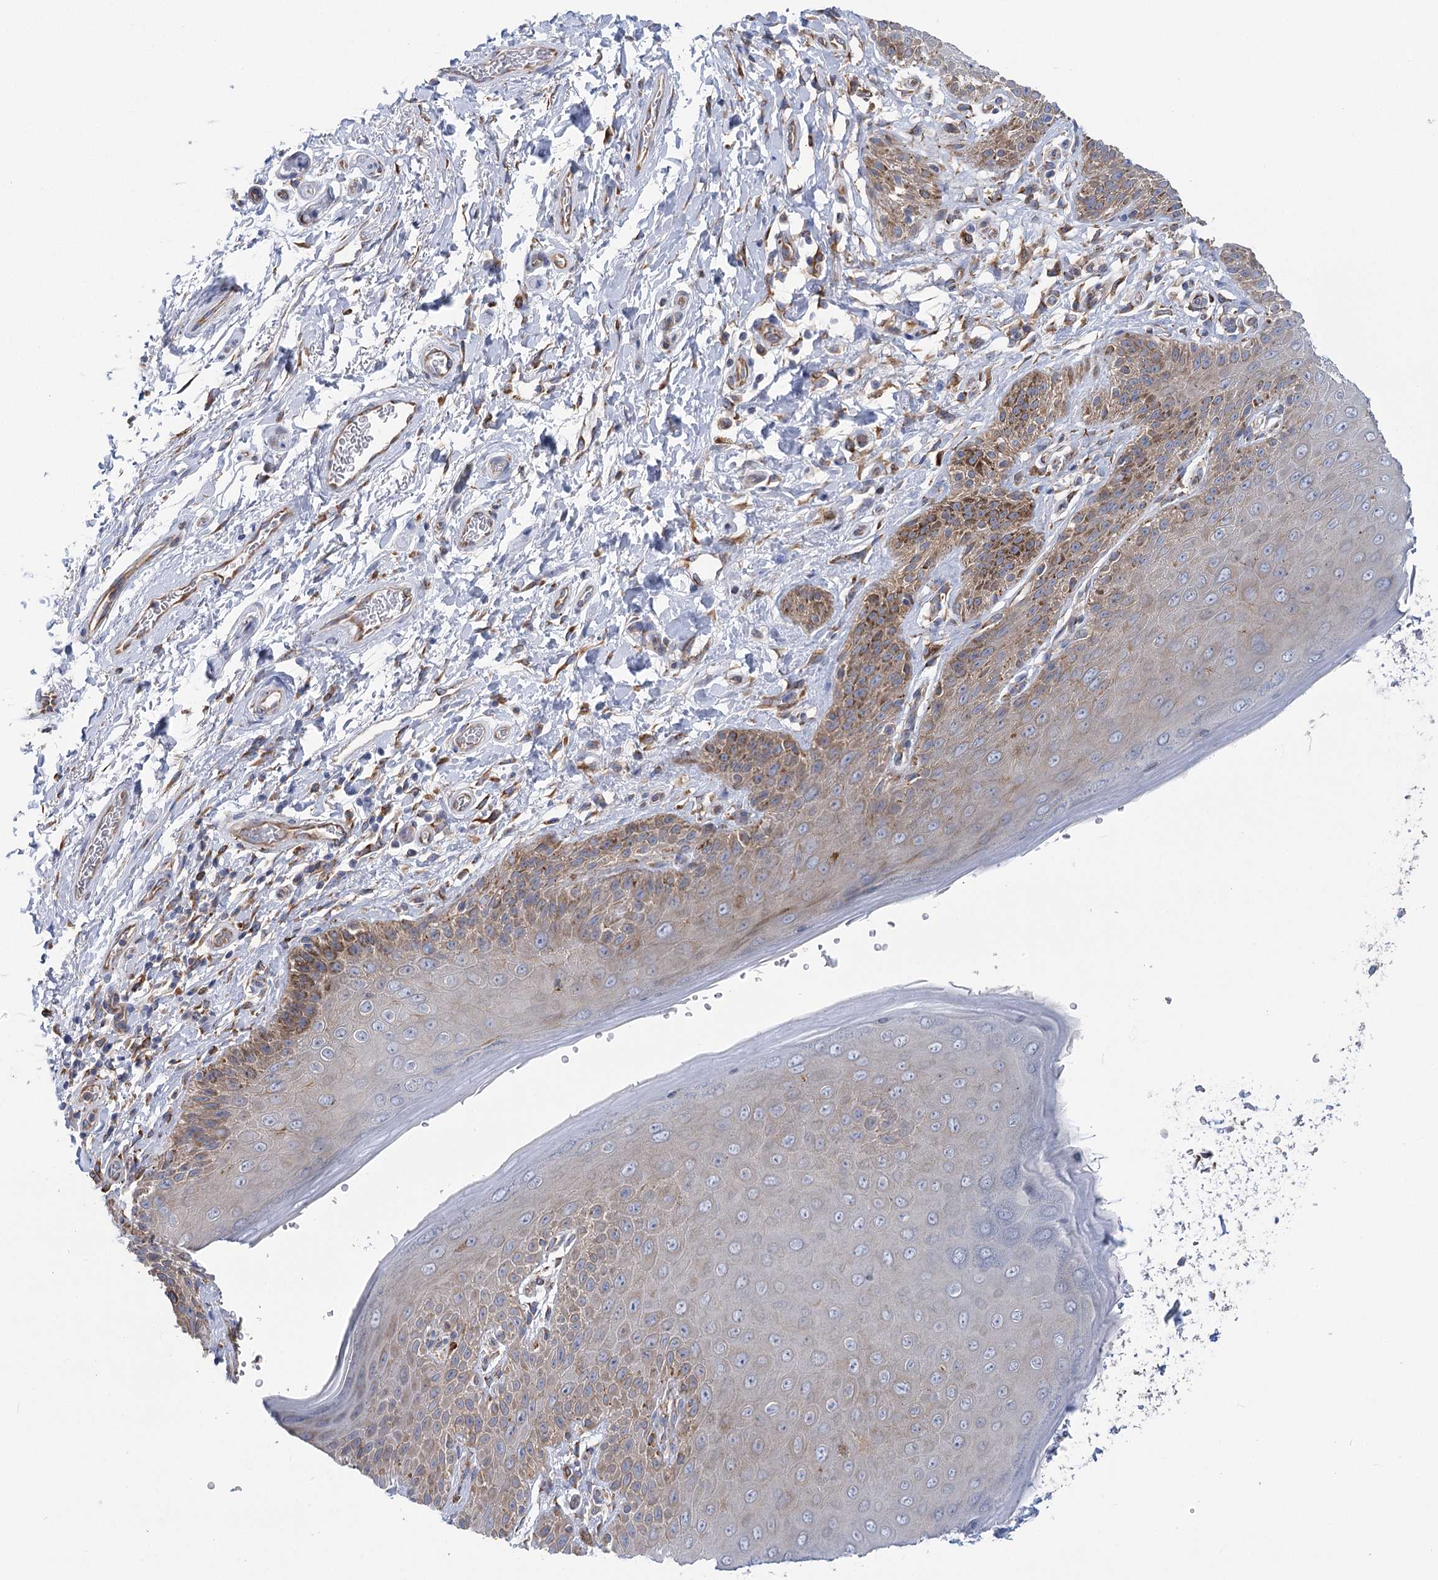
{"staining": {"intensity": "moderate", "quantity": "25%-75%", "location": "cytoplasmic/membranous"}, "tissue": "skin", "cell_type": "Epidermal cells", "image_type": "normal", "snomed": [{"axis": "morphology", "description": "Normal tissue, NOS"}, {"axis": "topography", "description": "Anal"}], "caption": "Epidermal cells show medium levels of moderate cytoplasmic/membranous expression in approximately 25%-75% of cells in benign human skin.", "gene": "METTL24", "patient": {"sex": "male", "age": 44}}